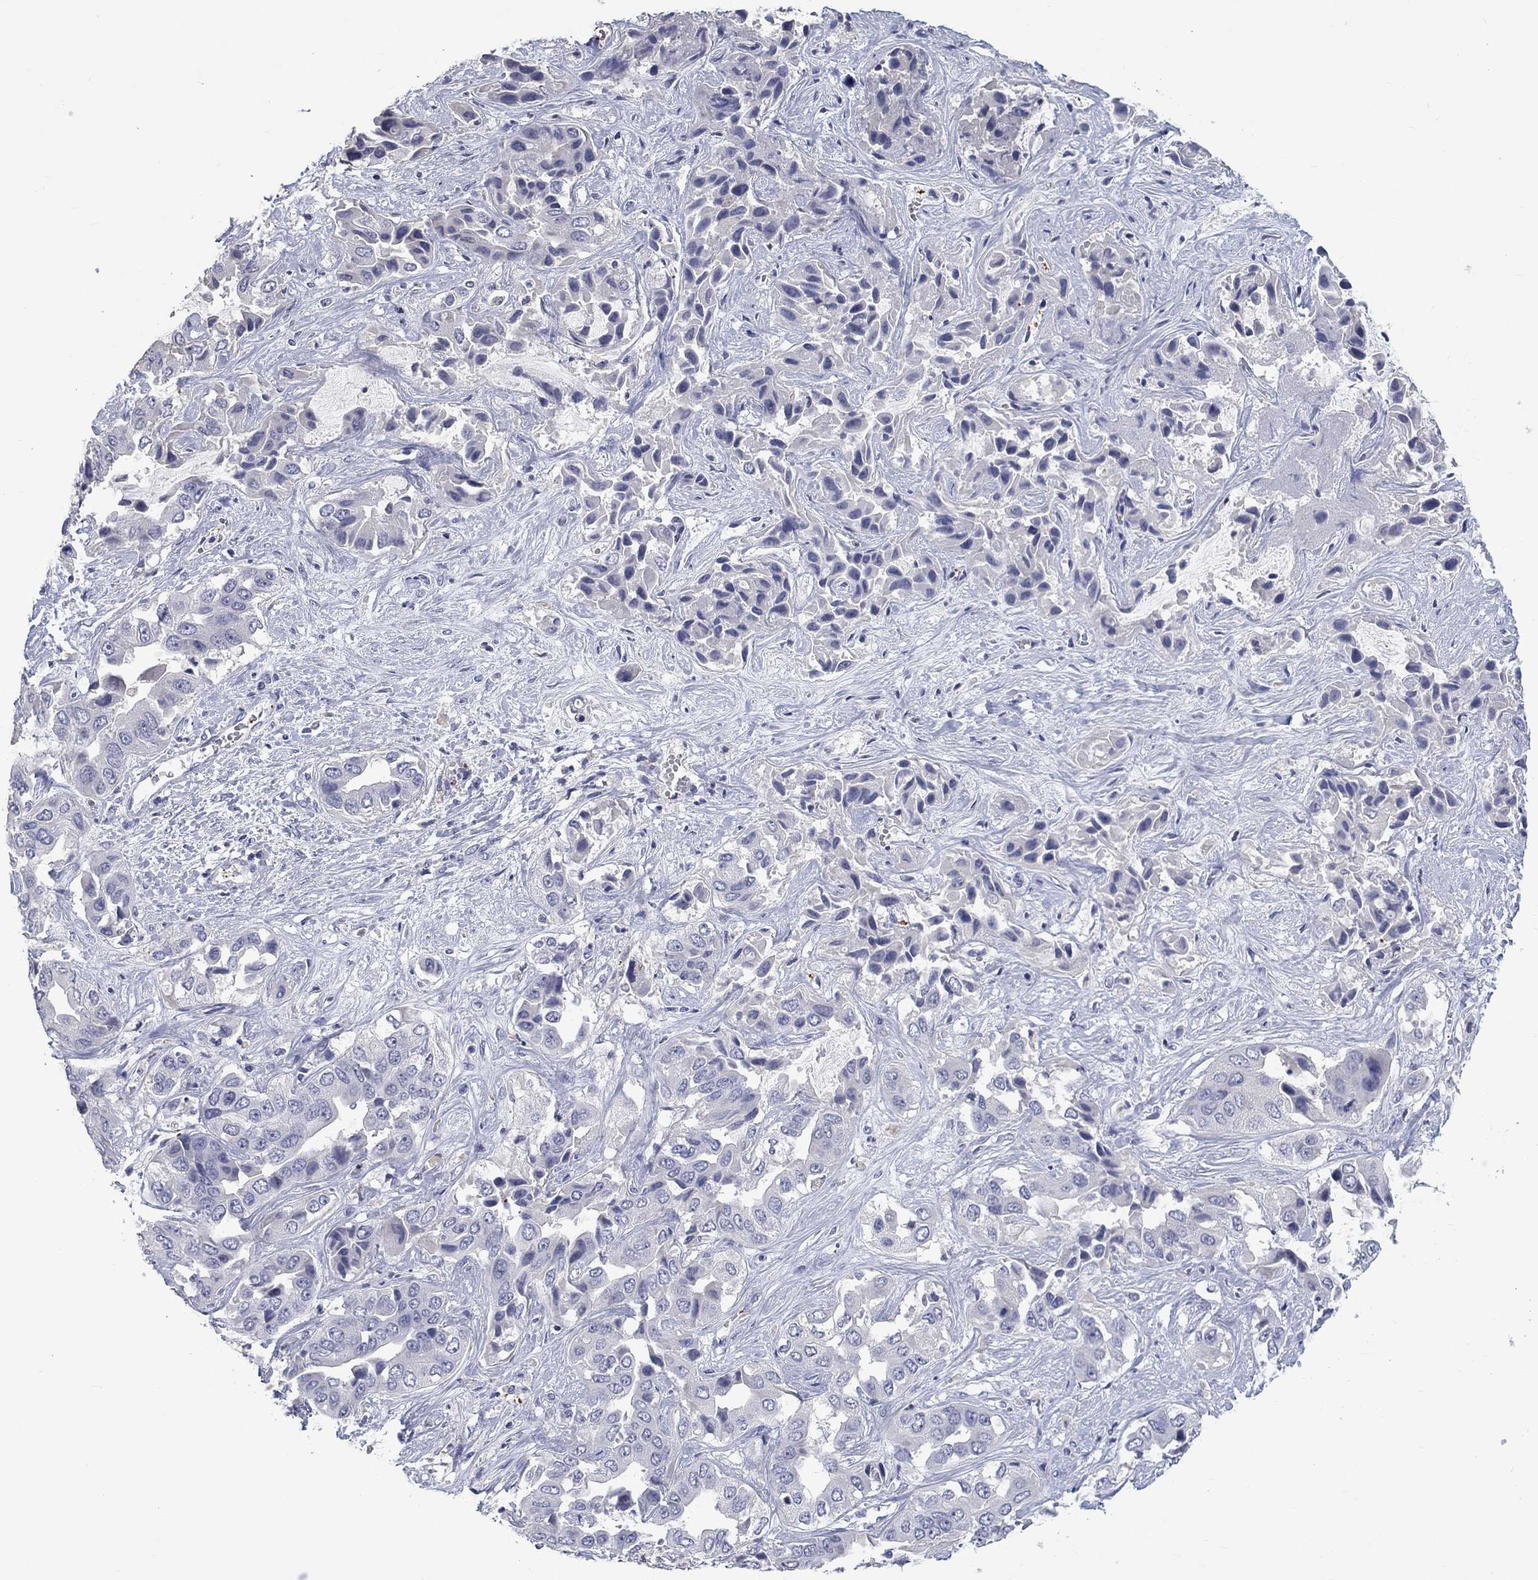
{"staining": {"intensity": "negative", "quantity": "none", "location": "none"}, "tissue": "liver cancer", "cell_type": "Tumor cells", "image_type": "cancer", "snomed": [{"axis": "morphology", "description": "Cholangiocarcinoma"}, {"axis": "topography", "description": "Liver"}], "caption": "Photomicrograph shows no significant protein positivity in tumor cells of liver cancer. (IHC, brightfield microscopy, high magnification).", "gene": "PLEK", "patient": {"sex": "female", "age": 52}}